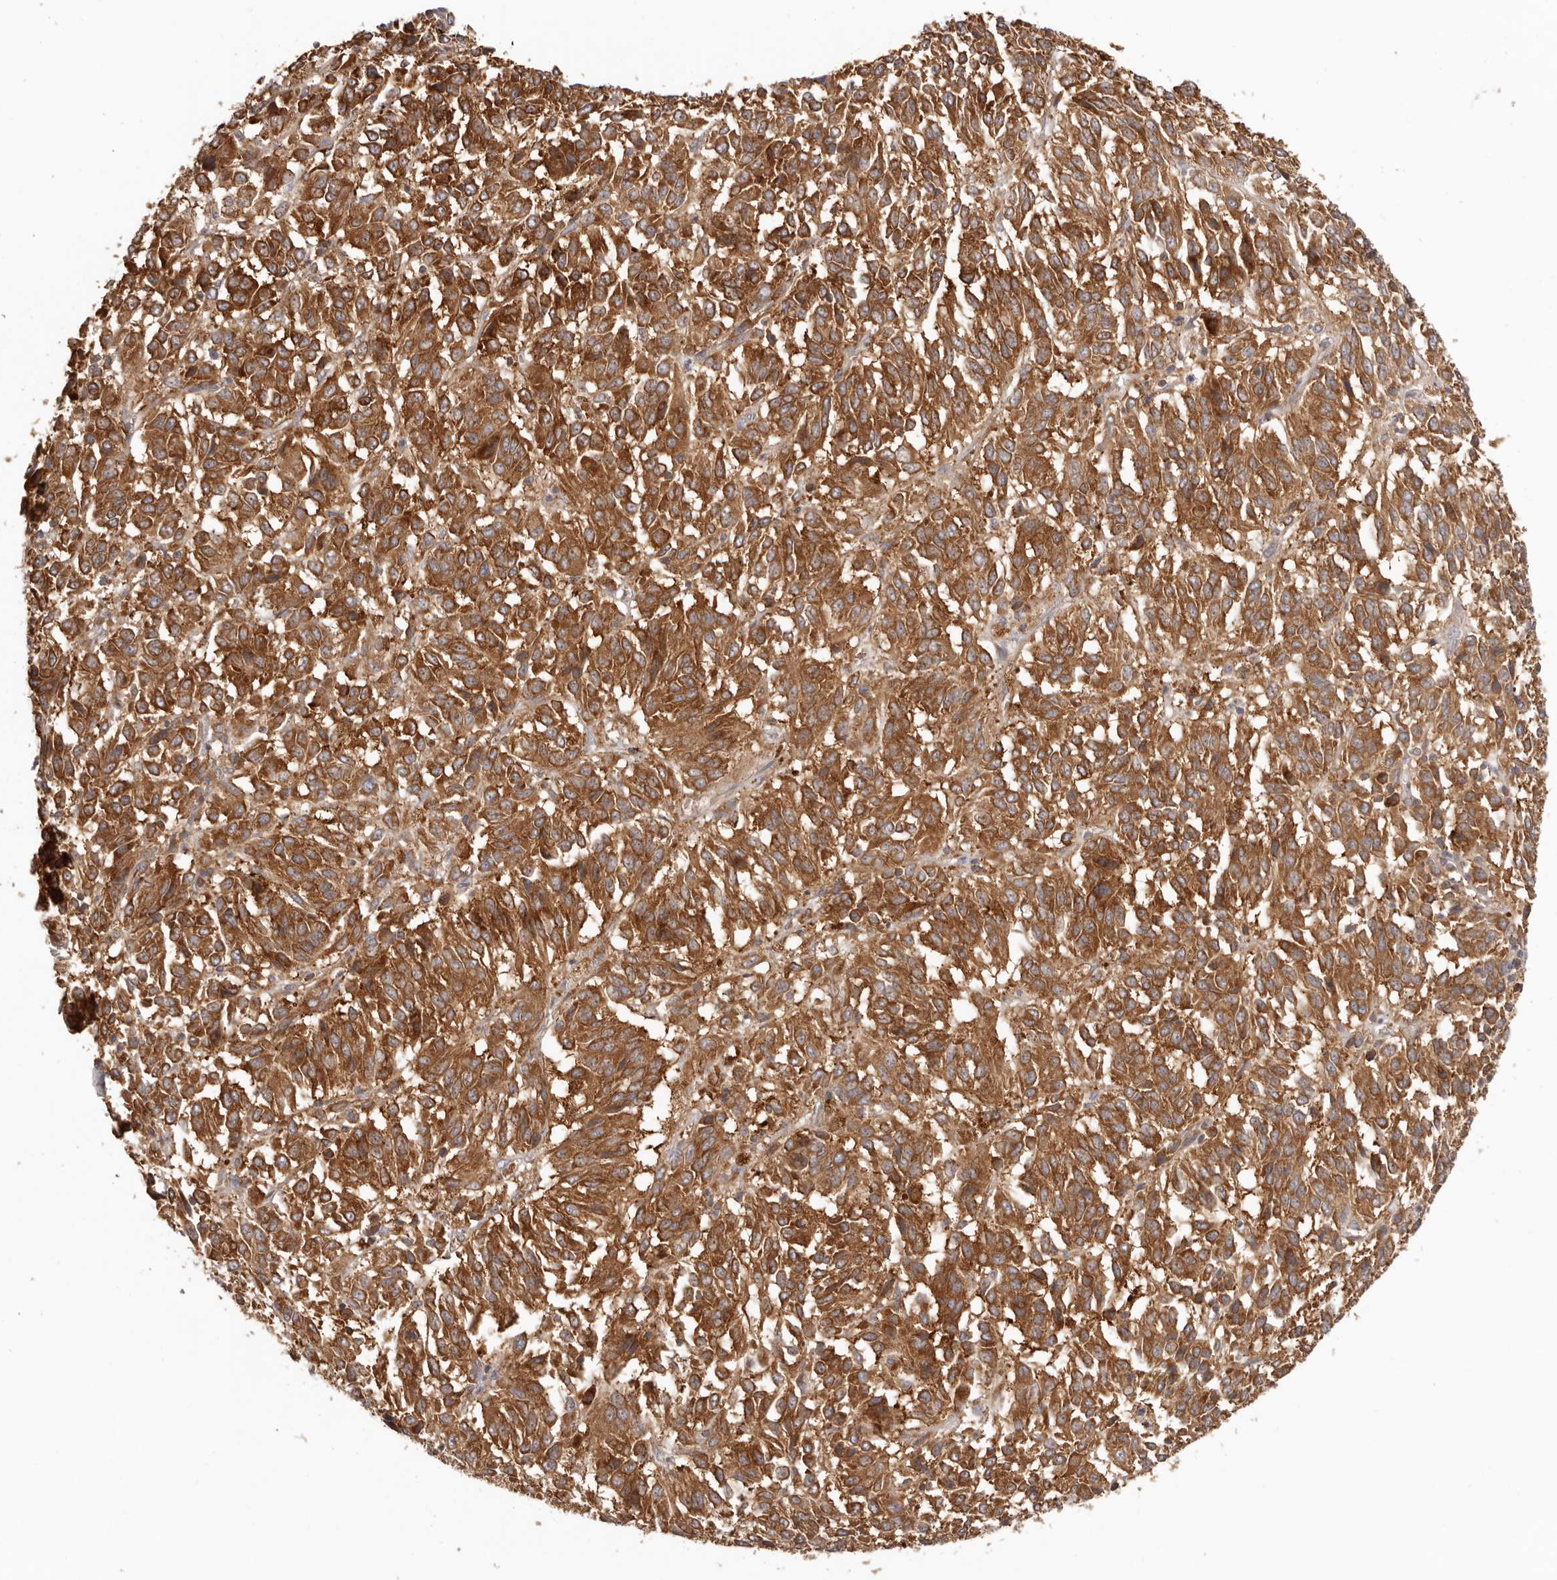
{"staining": {"intensity": "strong", "quantity": ">75%", "location": "cytoplasmic/membranous"}, "tissue": "melanoma", "cell_type": "Tumor cells", "image_type": "cancer", "snomed": [{"axis": "morphology", "description": "Malignant melanoma, Metastatic site"}, {"axis": "topography", "description": "Lung"}], "caption": "This histopathology image reveals immunohistochemistry staining of human malignant melanoma (metastatic site), with high strong cytoplasmic/membranous expression in approximately >75% of tumor cells.", "gene": "EEF1E1", "patient": {"sex": "male", "age": 64}}